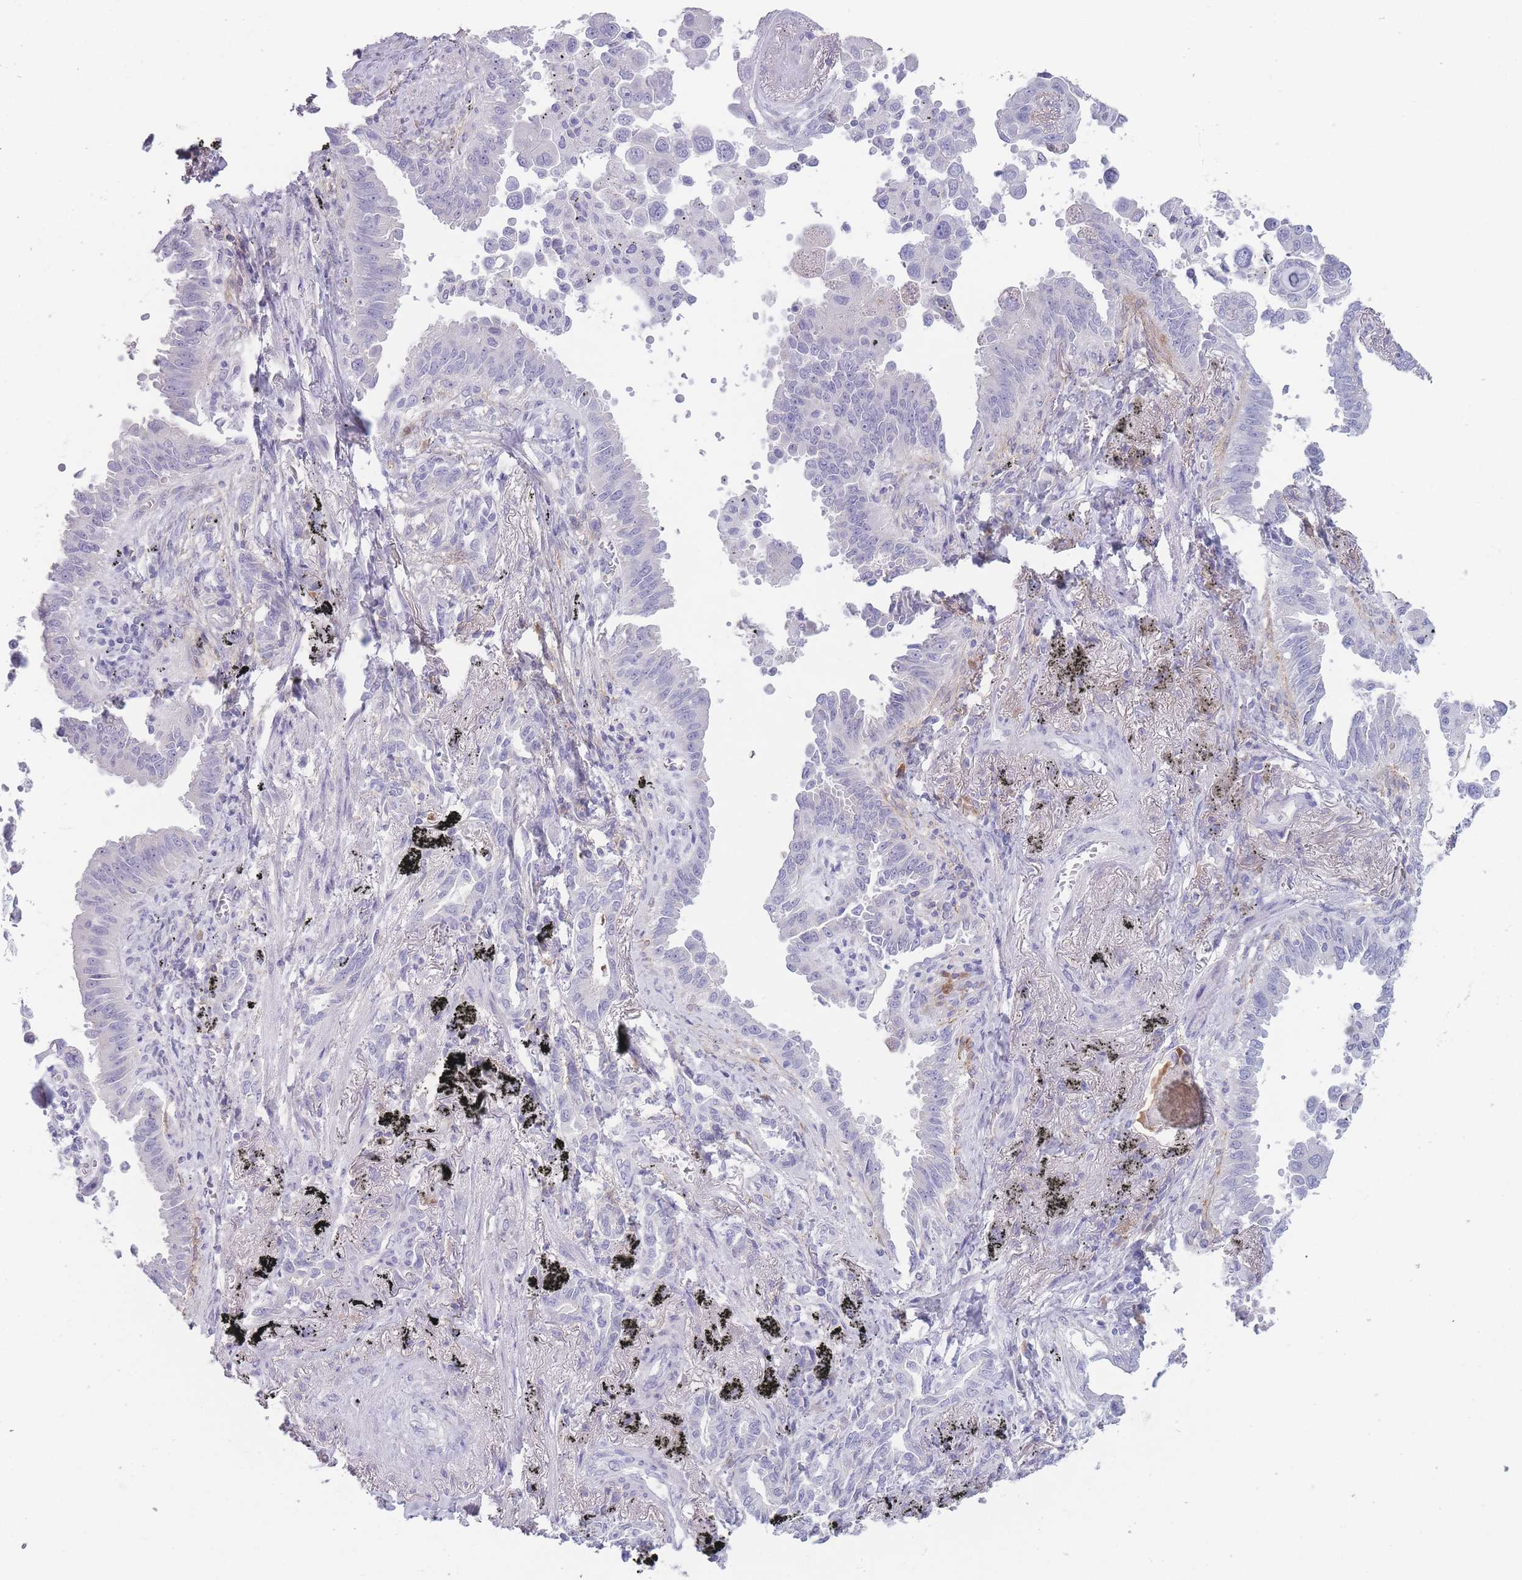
{"staining": {"intensity": "negative", "quantity": "none", "location": "none"}, "tissue": "lung cancer", "cell_type": "Tumor cells", "image_type": "cancer", "snomed": [{"axis": "morphology", "description": "Adenocarcinoma, NOS"}, {"axis": "topography", "description": "Lung"}], "caption": "Adenocarcinoma (lung) was stained to show a protein in brown. There is no significant expression in tumor cells. Nuclei are stained in blue.", "gene": "DCANP1", "patient": {"sex": "male", "age": 67}}